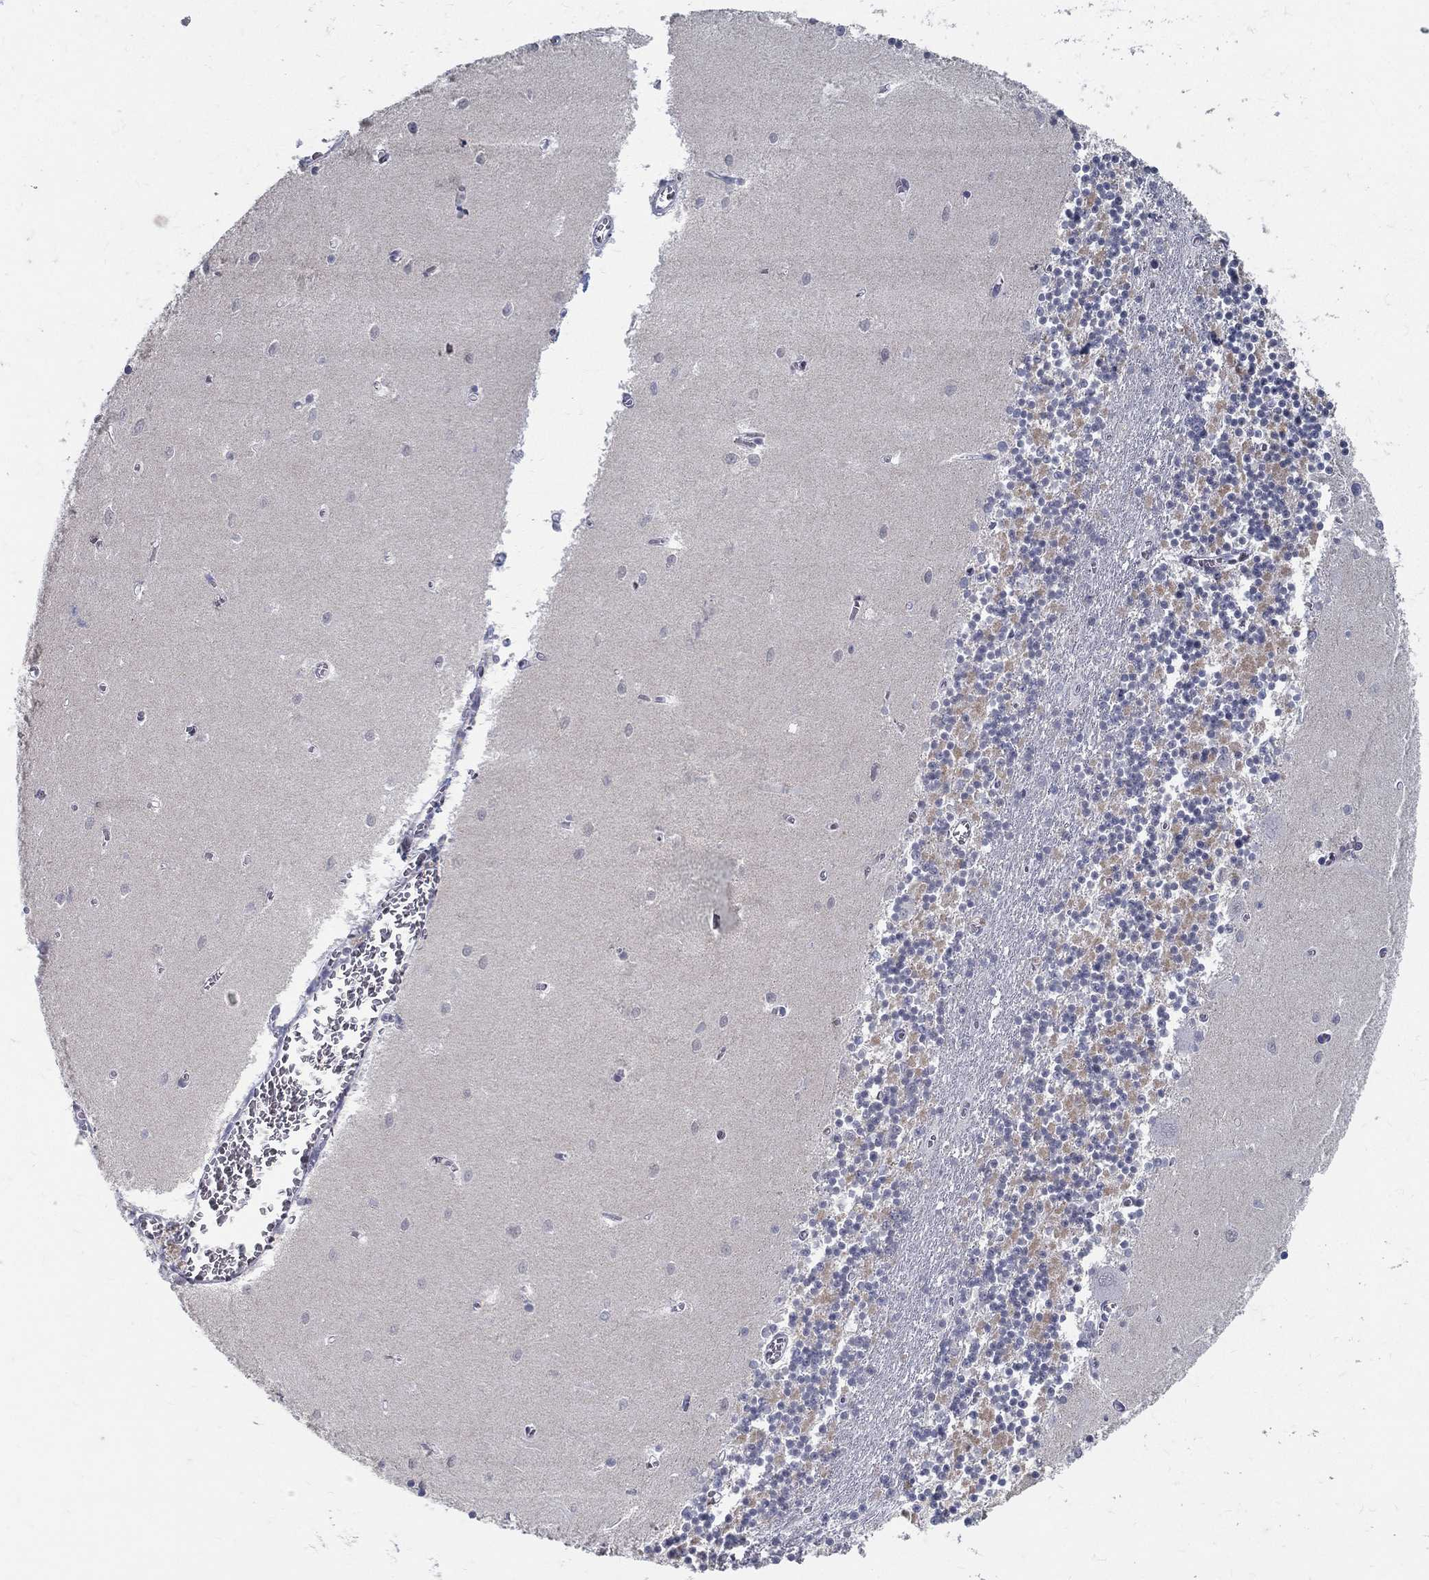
{"staining": {"intensity": "negative", "quantity": "none", "location": "none"}, "tissue": "cerebellum", "cell_type": "Cells in granular layer", "image_type": "normal", "snomed": [{"axis": "morphology", "description": "Normal tissue, NOS"}, {"axis": "topography", "description": "Cerebellum"}], "caption": "Immunohistochemical staining of unremarkable cerebellum reveals no significant staining in cells in granular layer.", "gene": "ACE2", "patient": {"sex": "female", "age": 64}}